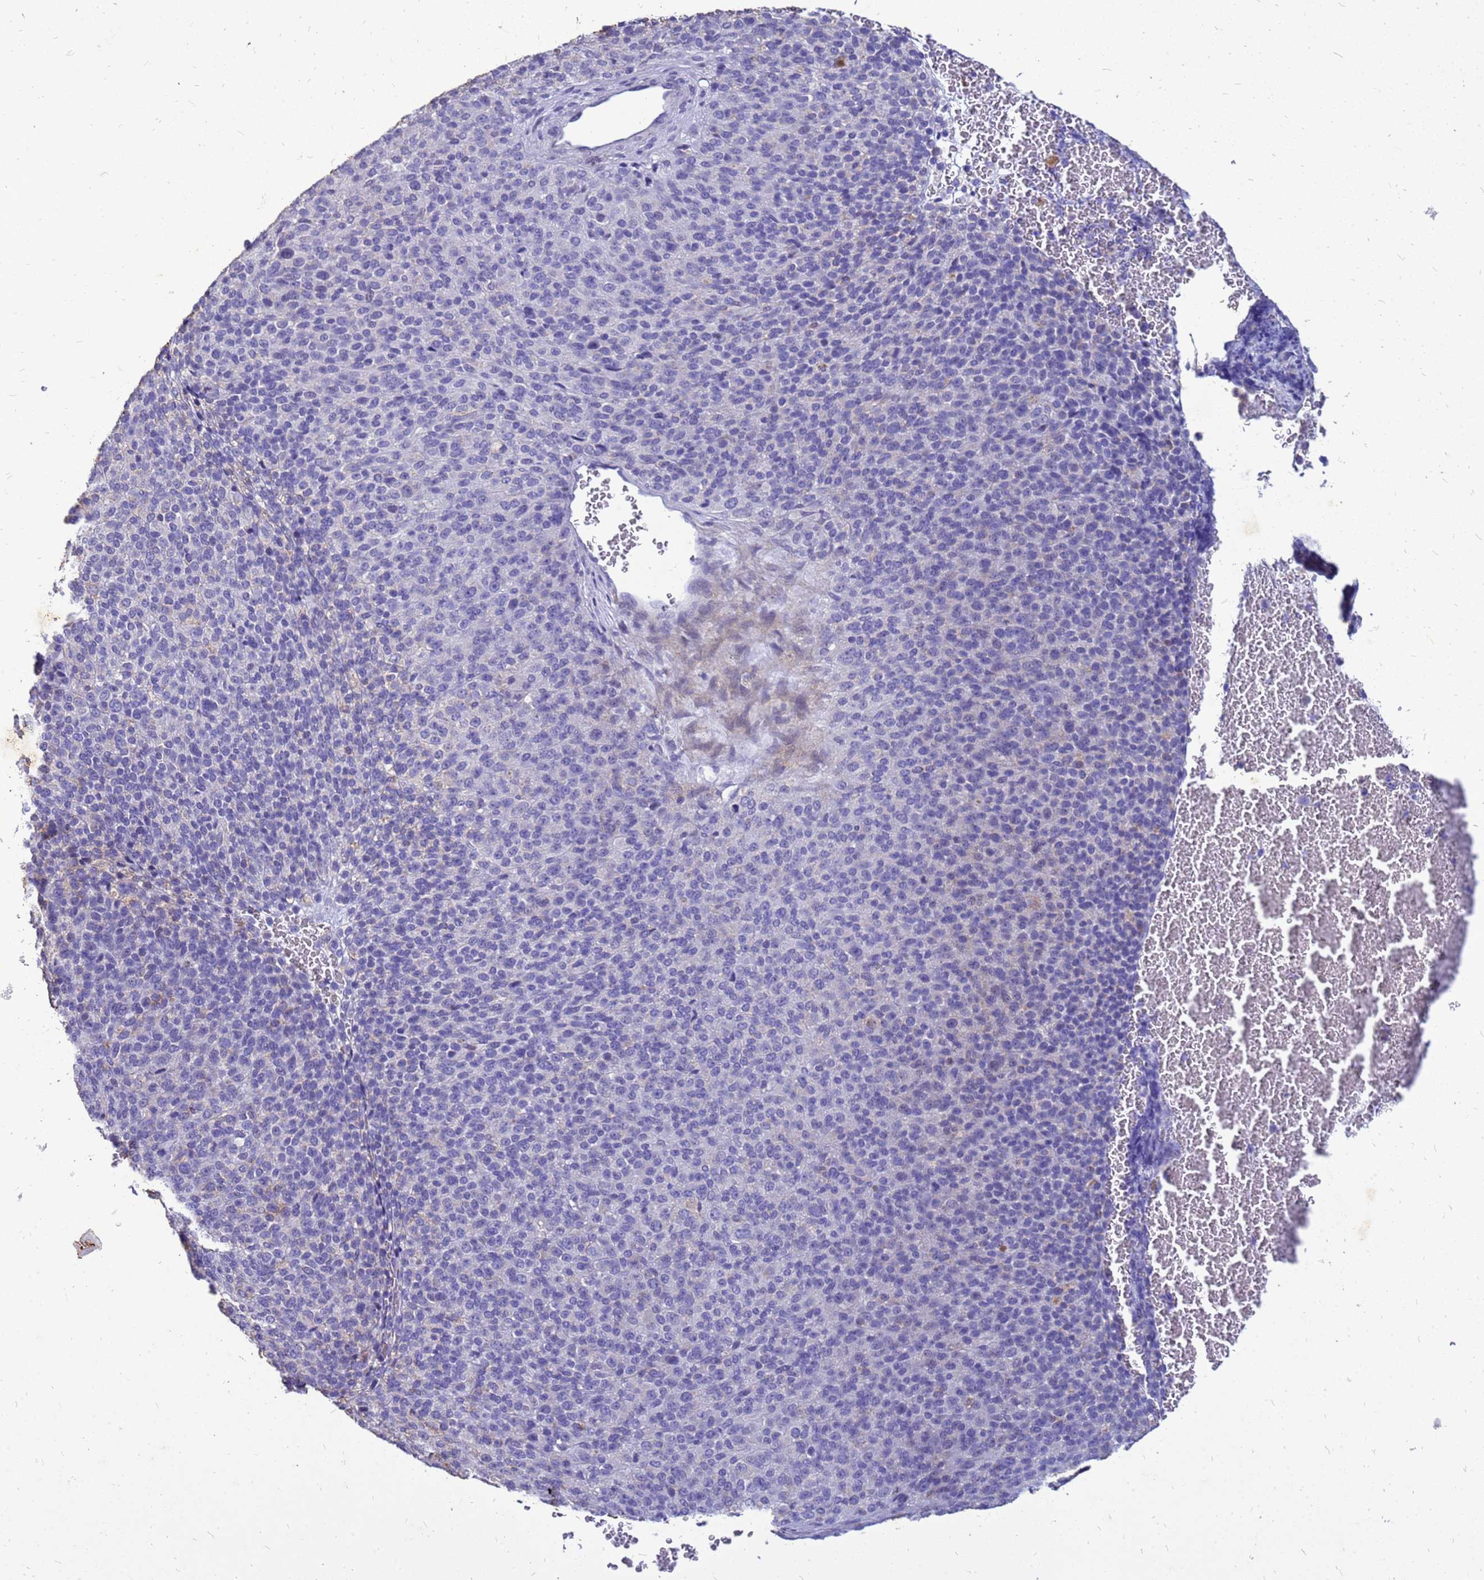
{"staining": {"intensity": "negative", "quantity": "none", "location": "none"}, "tissue": "melanoma", "cell_type": "Tumor cells", "image_type": "cancer", "snomed": [{"axis": "morphology", "description": "Malignant melanoma, Metastatic site"}, {"axis": "topography", "description": "Brain"}], "caption": "A high-resolution histopathology image shows immunohistochemistry (IHC) staining of malignant melanoma (metastatic site), which displays no significant staining in tumor cells.", "gene": "AKR1C1", "patient": {"sex": "female", "age": 56}}